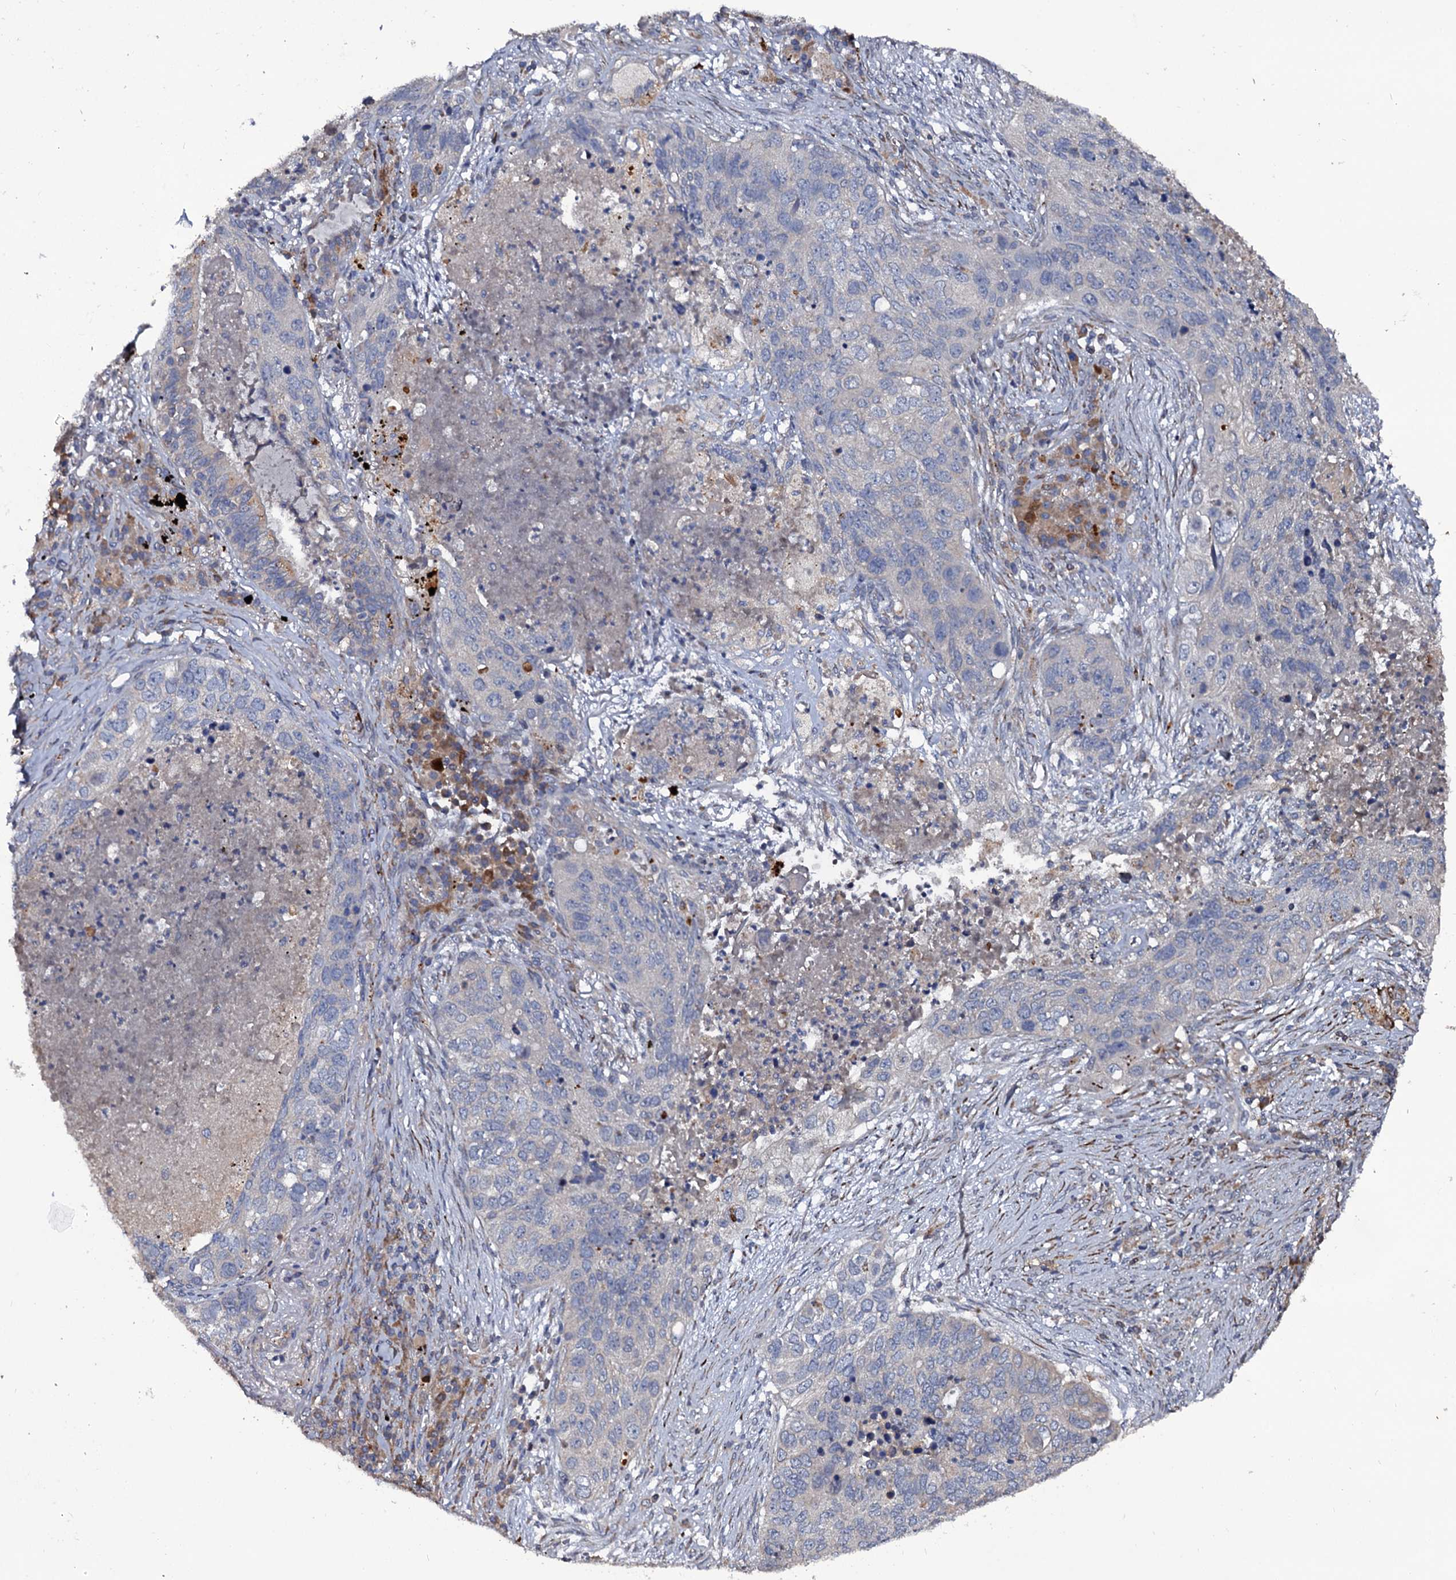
{"staining": {"intensity": "negative", "quantity": "none", "location": "none"}, "tissue": "lung cancer", "cell_type": "Tumor cells", "image_type": "cancer", "snomed": [{"axis": "morphology", "description": "Squamous cell carcinoma, NOS"}, {"axis": "topography", "description": "Lung"}], "caption": "High magnification brightfield microscopy of lung squamous cell carcinoma stained with DAB (brown) and counterstained with hematoxylin (blue): tumor cells show no significant expression.", "gene": "LRRC28", "patient": {"sex": "female", "age": 63}}